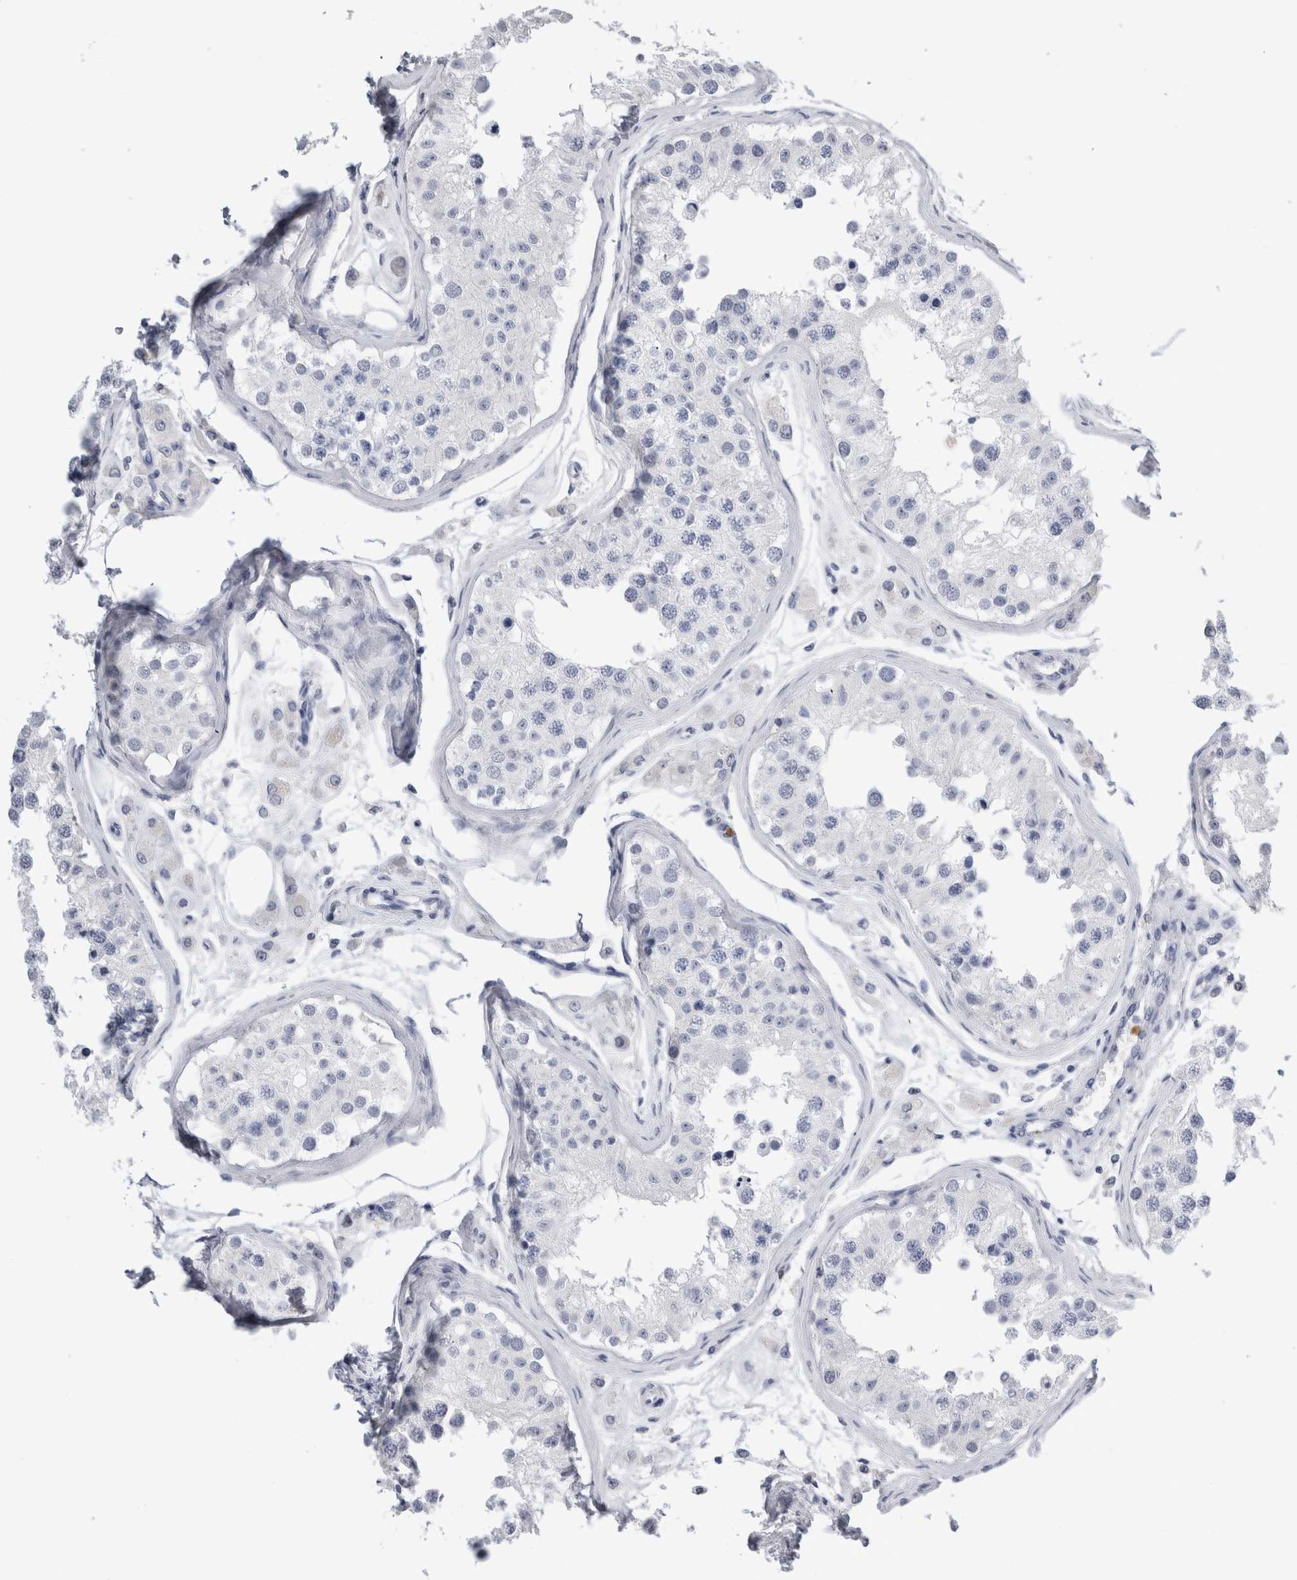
{"staining": {"intensity": "negative", "quantity": "none", "location": "none"}, "tissue": "testis", "cell_type": "Cells in seminiferous ducts", "image_type": "normal", "snomed": [{"axis": "morphology", "description": "Normal tissue, NOS"}, {"axis": "morphology", "description": "Adenocarcinoma, metastatic, NOS"}, {"axis": "topography", "description": "Testis"}], "caption": "An IHC photomicrograph of unremarkable testis is shown. There is no staining in cells in seminiferous ducts of testis. The staining is performed using DAB (3,3'-diaminobenzidine) brown chromogen with nuclei counter-stained in using hematoxylin.", "gene": "S100A12", "patient": {"sex": "male", "age": 26}}